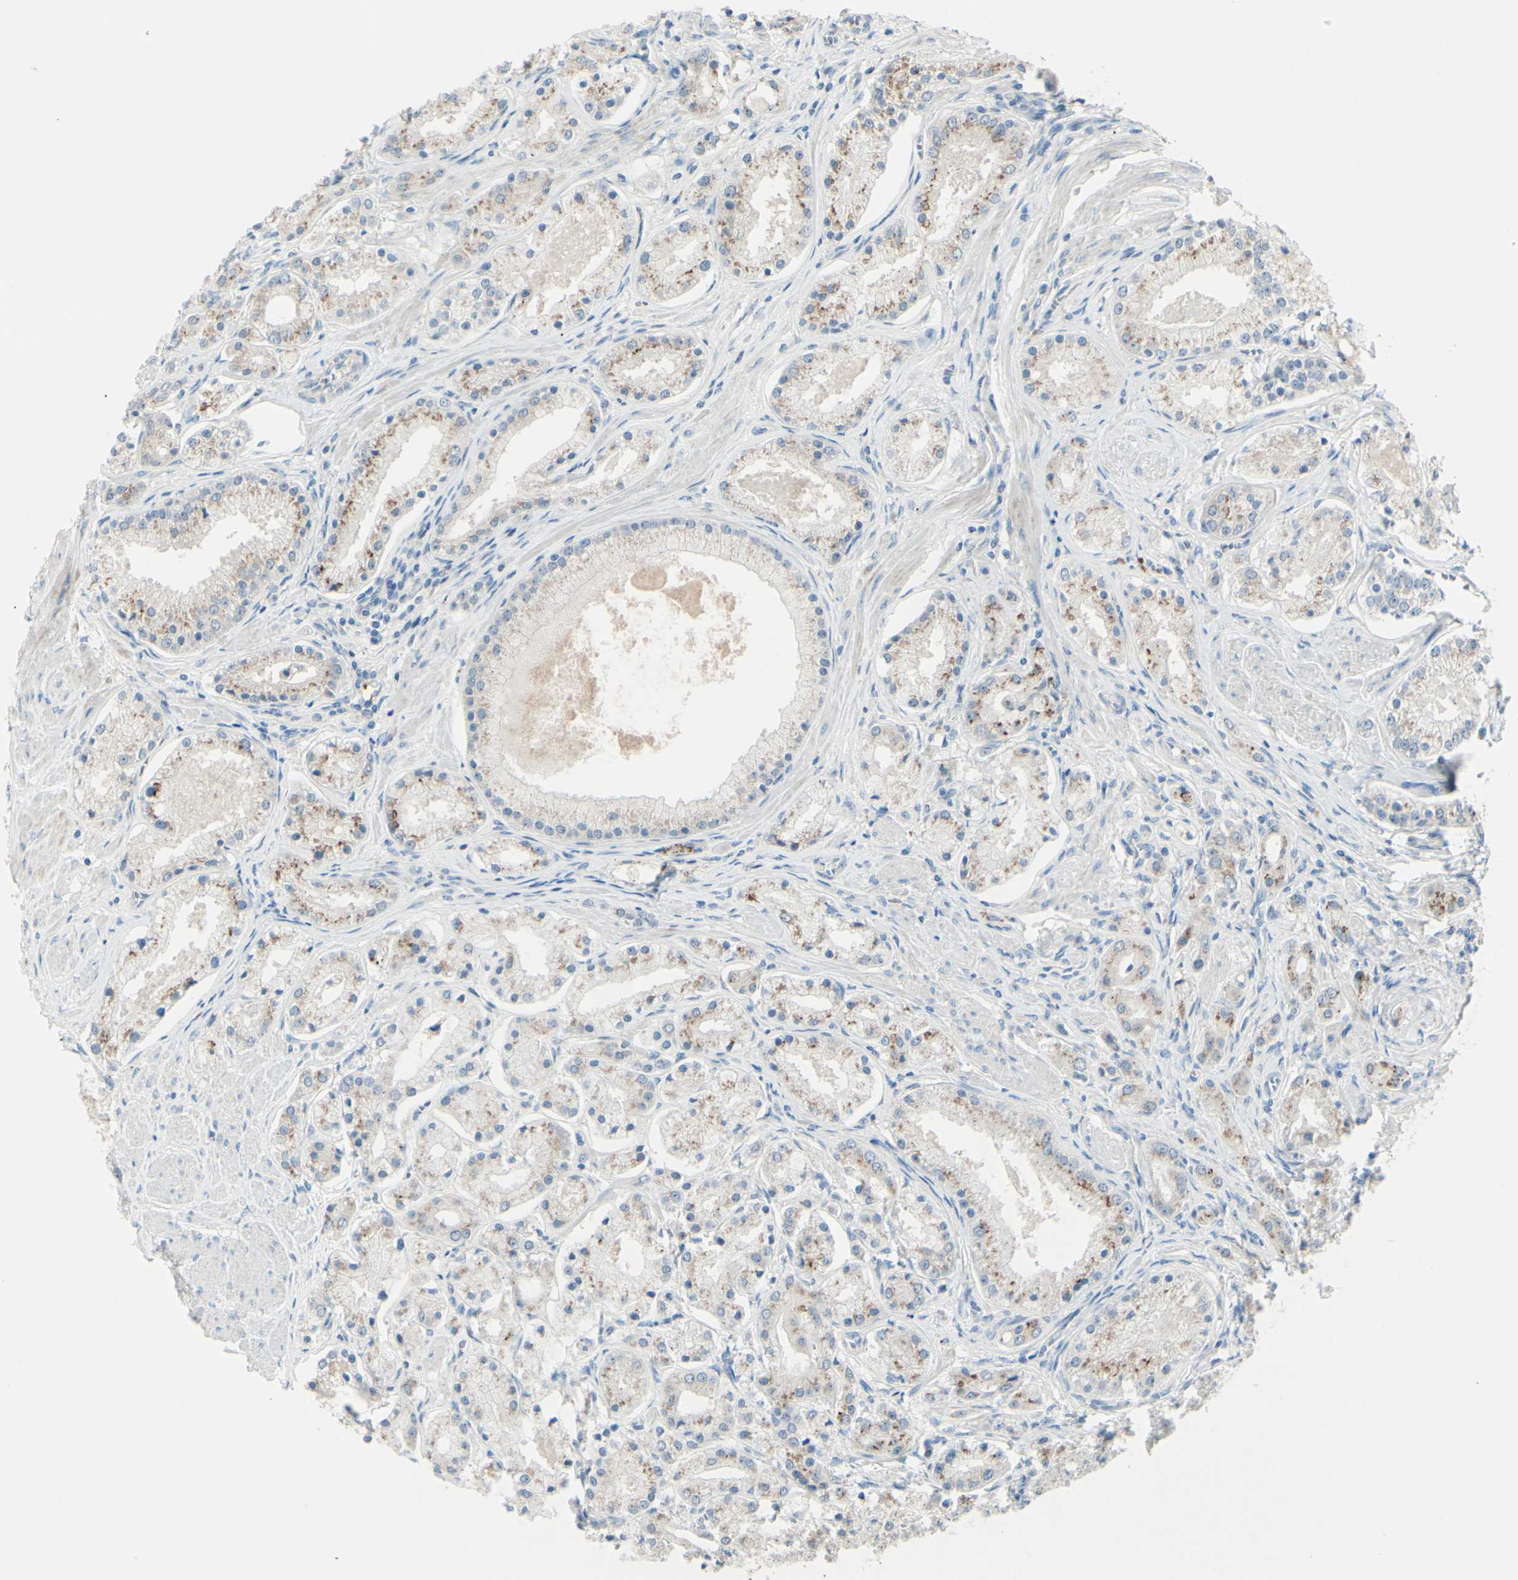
{"staining": {"intensity": "weak", "quantity": "25%-75%", "location": "cytoplasmic/membranous"}, "tissue": "prostate cancer", "cell_type": "Tumor cells", "image_type": "cancer", "snomed": [{"axis": "morphology", "description": "Adenocarcinoma, High grade"}, {"axis": "topography", "description": "Prostate"}], "caption": "A brown stain shows weak cytoplasmic/membranous positivity of a protein in human adenocarcinoma (high-grade) (prostate) tumor cells.", "gene": "B4GALT1", "patient": {"sex": "male", "age": 66}}